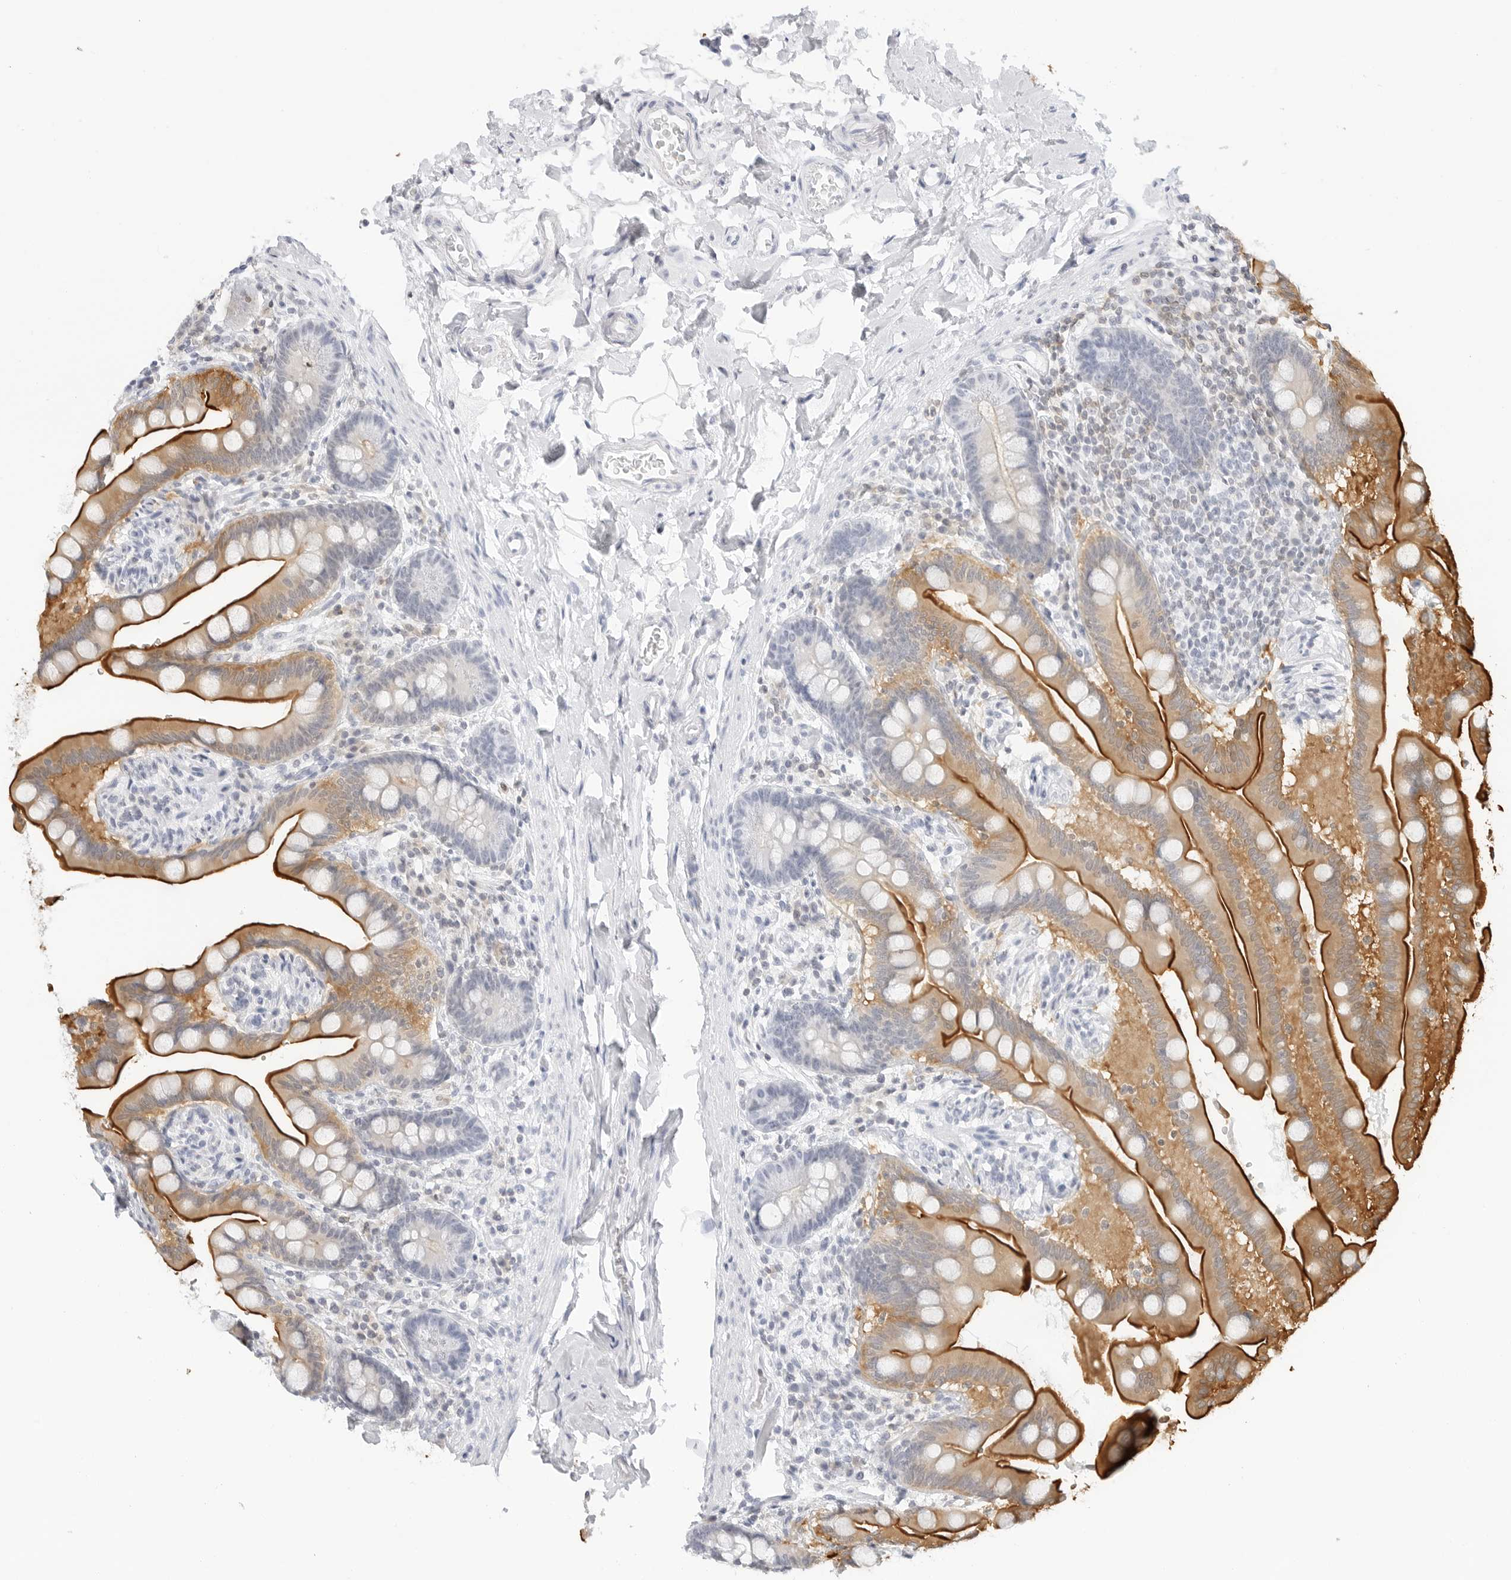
{"staining": {"intensity": "negative", "quantity": "none", "location": "none"}, "tissue": "colon", "cell_type": "Endothelial cells", "image_type": "normal", "snomed": [{"axis": "morphology", "description": "Normal tissue, NOS"}, {"axis": "topography", "description": "Smooth muscle"}, {"axis": "topography", "description": "Colon"}], "caption": "This is an IHC photomicrograph of normal human colon. There is no positivity in endothelial cells.", "gene": "SLC9A3R1", "patient": {"sex": "male", "age": 73}}